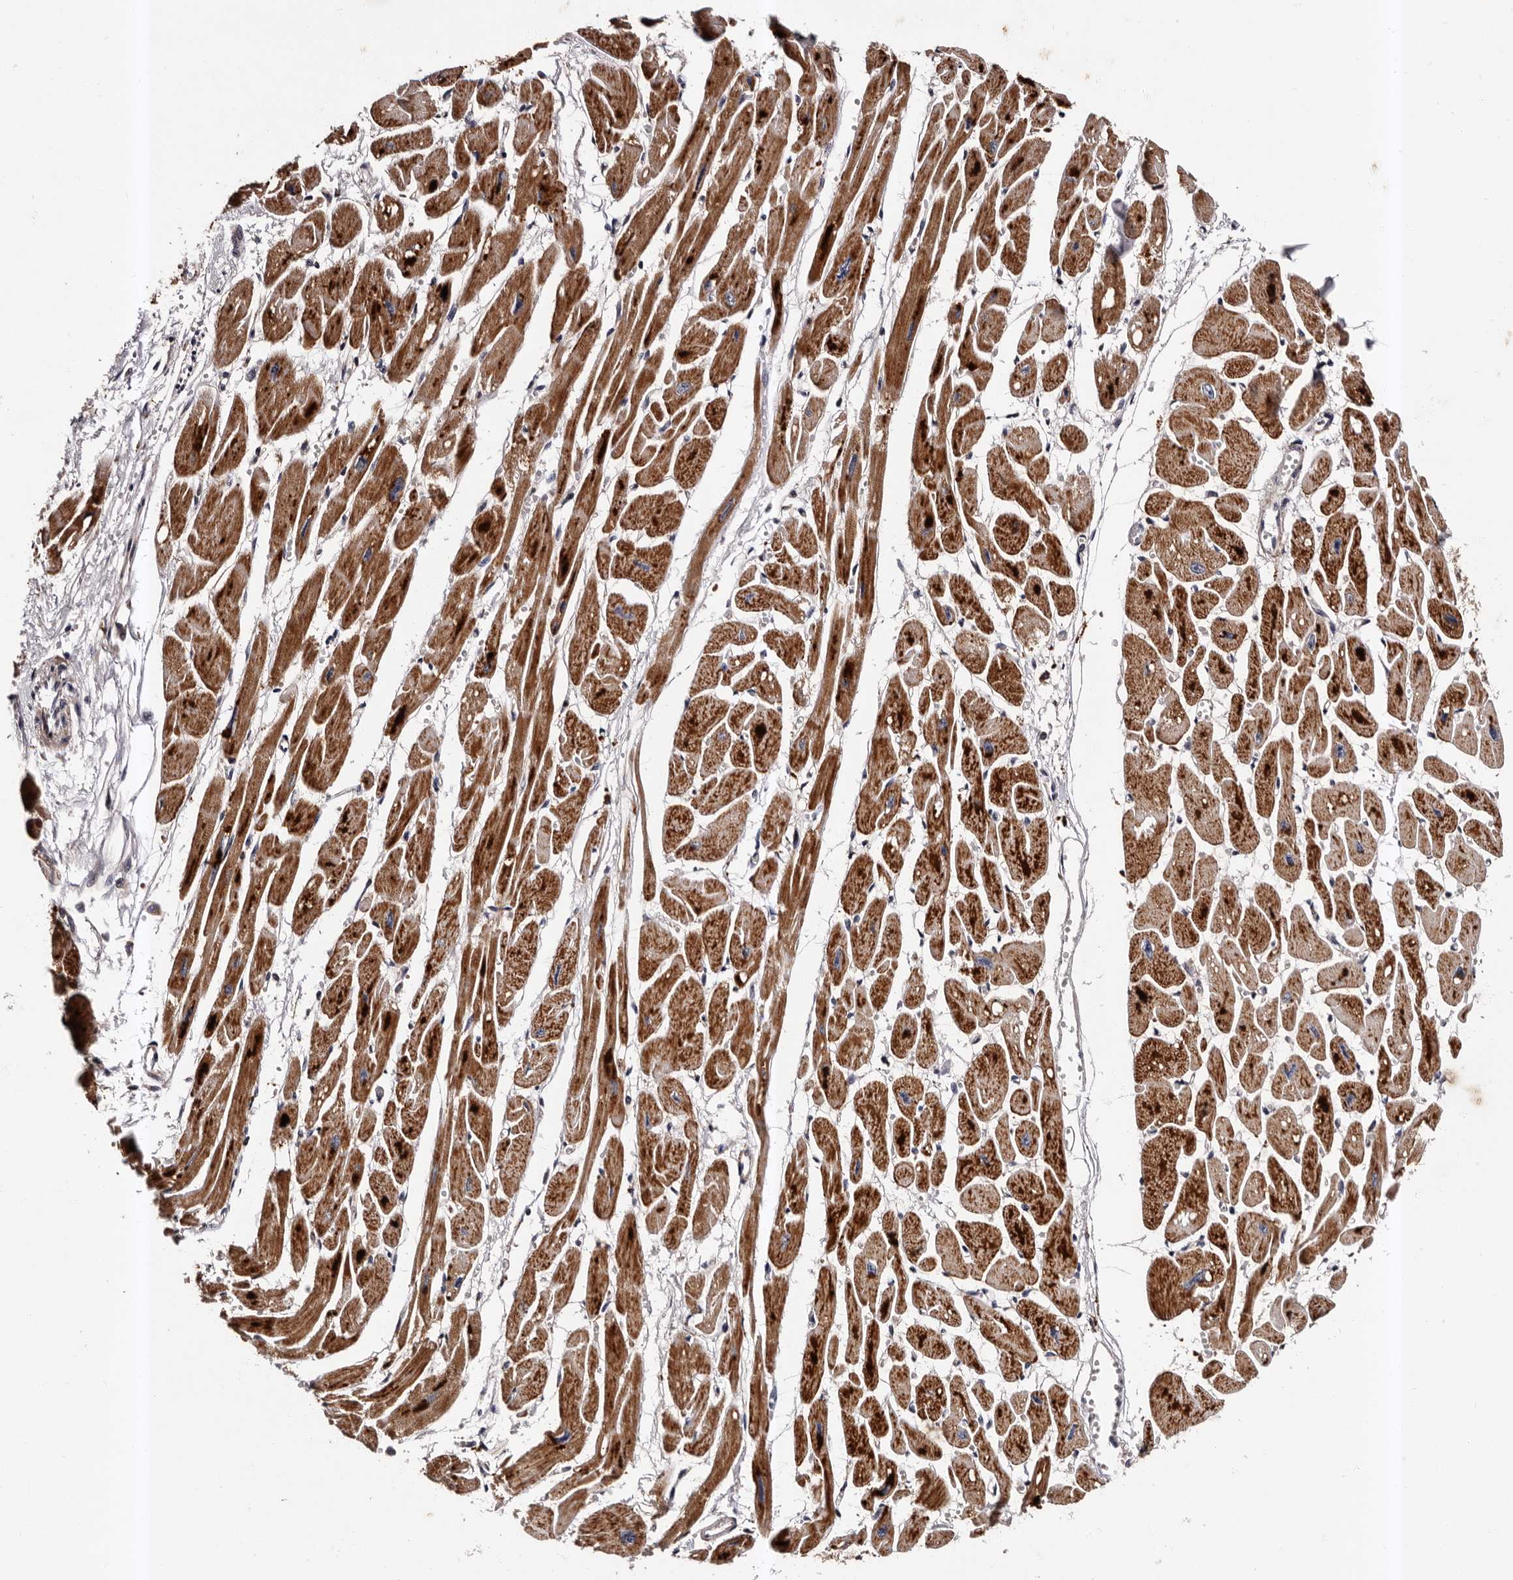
{"staining": {"intensity": "strong", "quantity": ">75%", "location": "cytoplasmic/membranous"}, "tissue": "heart muscle", "cell_type": "Cardiomyocytes", "image_type": "normal", "snomed": [{"axis": "morphology", "description": "Normal tissue, NOS"}, {"axis": "topography", "description": "Heart"}], "caption": "Cardiomyocytes reveal high levels of strong cytoplasmic/membranous positivity in about >75% of cells in benign human heart muscle. (brown staining indicates protein expression, while blue staining denotes nuclei).", "gene": "ADCK5", "patient": {"sex": "female", "age": 54}}